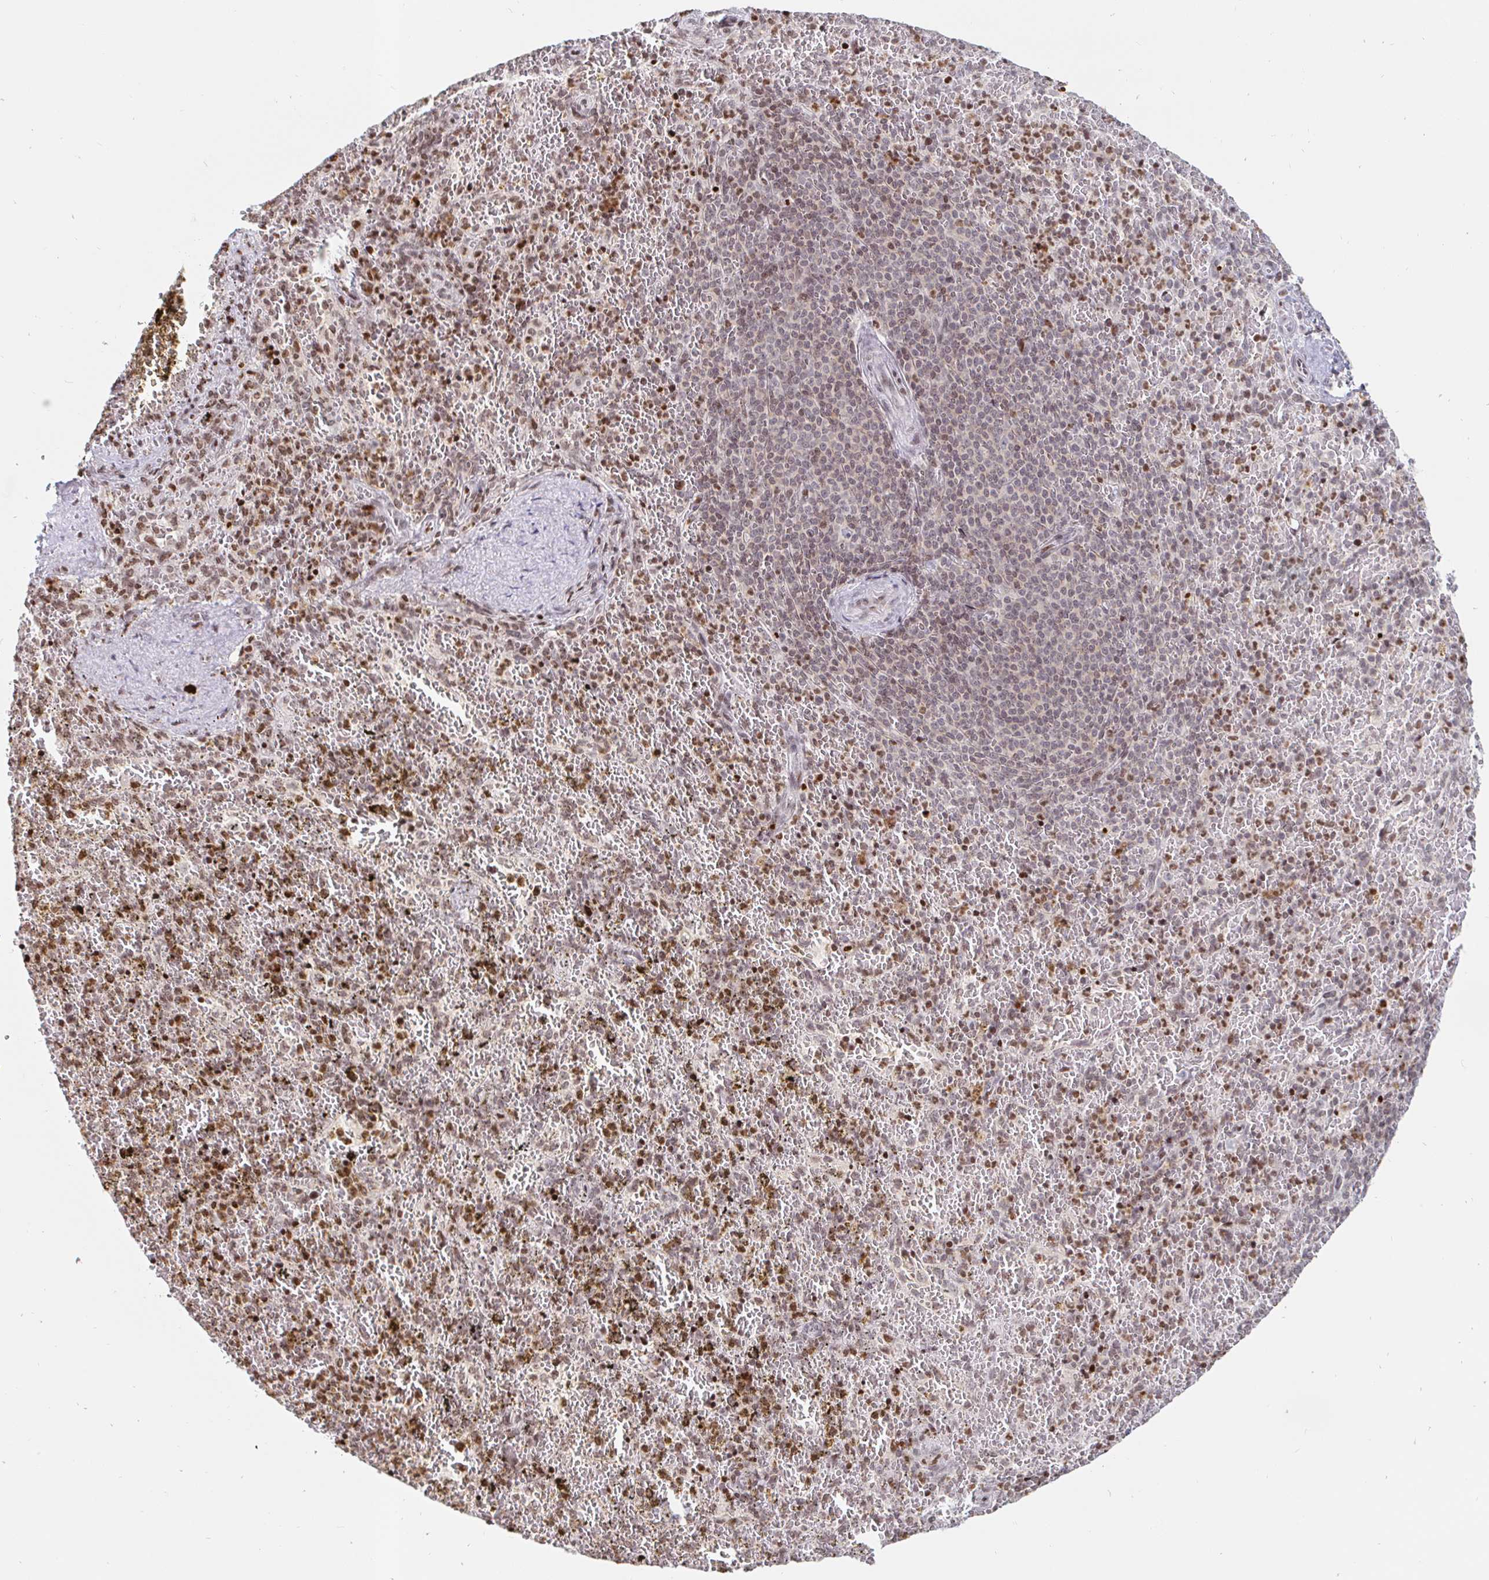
{"staining": {"intensity": "moderate", "quantity": "25%-75%", "location": "nuclear"}, "tissue": "spleen", "cell_type": "Cells in red pulp", "image_type": "normal", "snomed": [{"axis": "morphology", "description": "Normal tissue, NOS"}, {"axis": "topography", "description": "Spleen"}], "caption": "Immunohistochemical staining of benign spleen reveals 25%-75% levels of moderate nuclear protein expression in approximately 25%-75% of cells in red pulp. (Stains: DAB (3,3'-diaminobenzidine) in brown, nuclei in blue, Microscopy: brightfield microscopy at high magnification).", "gene": "HOXC10", "patient": {"sex": "female", "age": 50}}